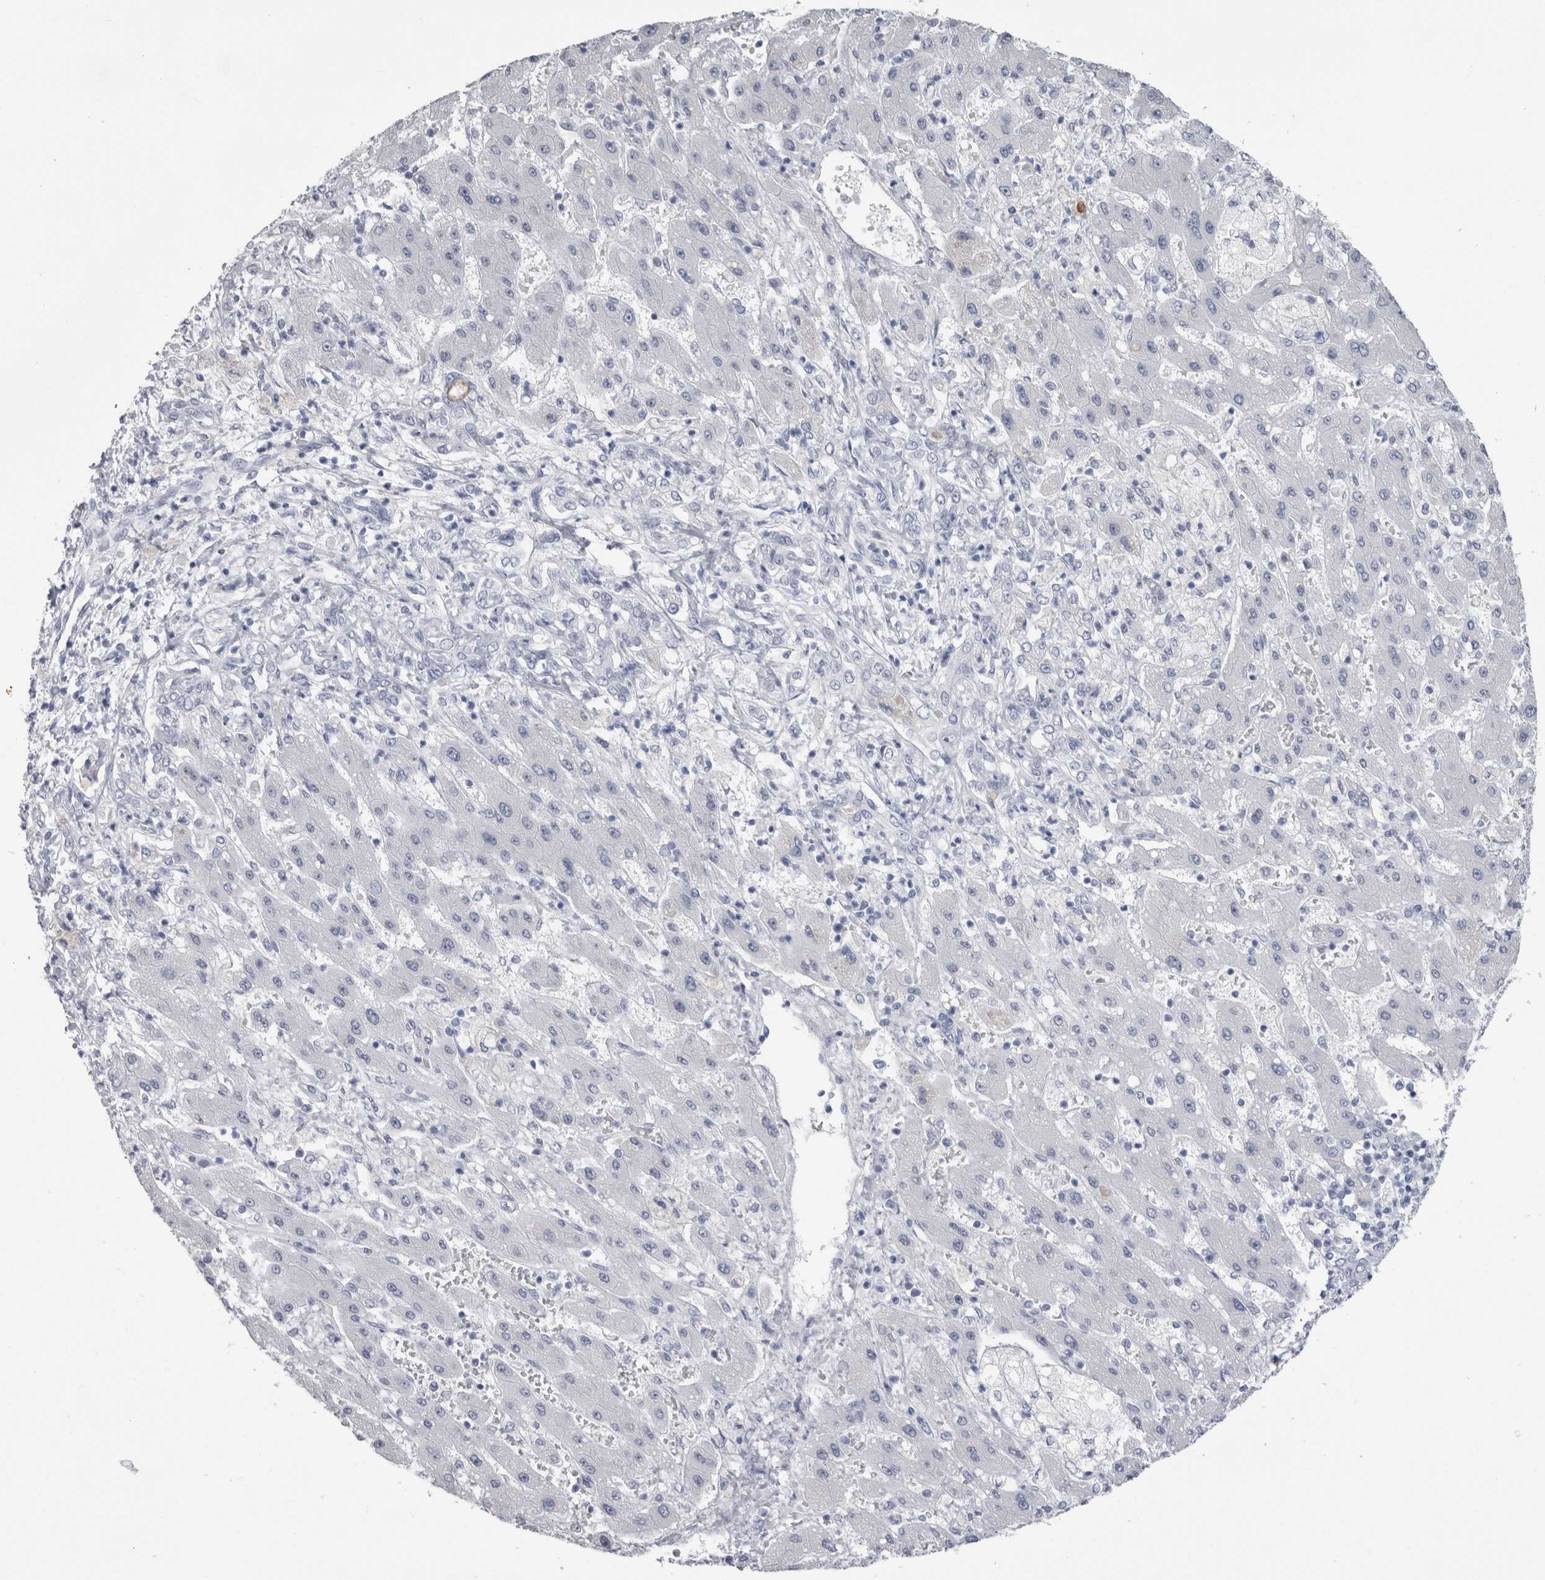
{"staining": {"intensity": "negative", "quantity": "none", "location": "none"}, "tissue": "liver cancer", "cell_type": "Tumor cells", "image_type": "cancer", "snomed": [{"axis": "morphology", "description": "Cholangiocarcinoma"}, {"axis": "topography", "description": "Liver"}], "caption": "A photomicrograph of human liver cancer (cholangiocarcinoma) is negative for staining in tumor cells. The staining is performed using DAB (3,3'-diaminobenzidine) brown chromogen with nuclei counter-stained in using hematoxylin.", "gene": "PTH", "patient": {"sex": "male", "age": 50}}